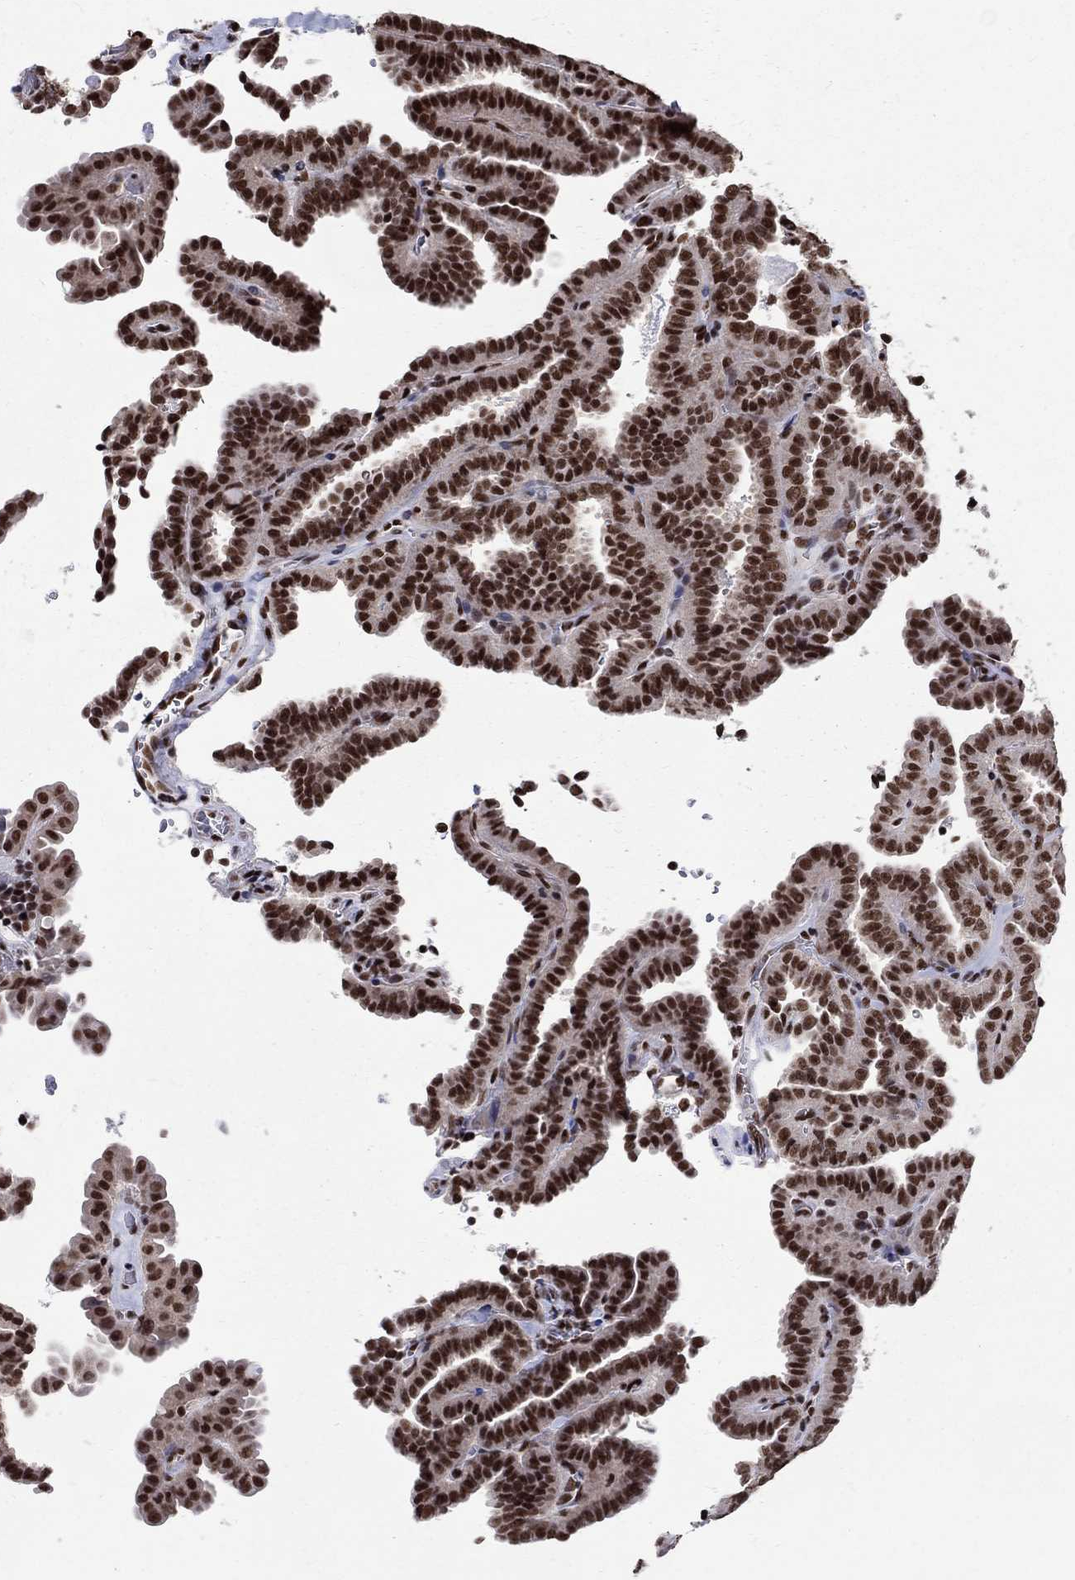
{"staining": {"intensity": "strong", "quantity": "25%-75%", "location": "nuclear"}, "tissue": "thyroid cancer", "cell_type": "Tumor cells", "image_type": "cancer", "snomed": [{"axis": "morphology", "description": "Papillary adenocarcinoma, NOS"}, {"axis": "topography", "description": "Thyroid gland"}], "caption": "Protein expression analysis of thyroid papillary adenocarcinoma demonstrates strong nuclear expression in about 25%-75% of tumor cells. The staining was performed using DAB (3,3'-diaminobenzidine) to visualize the protein expression in brown, while the nuclei were stained in blue with hematoxylin (Magnification: 20x).", "gene": "FBXO16", "patient": {"sex": "female", "age": 39}}